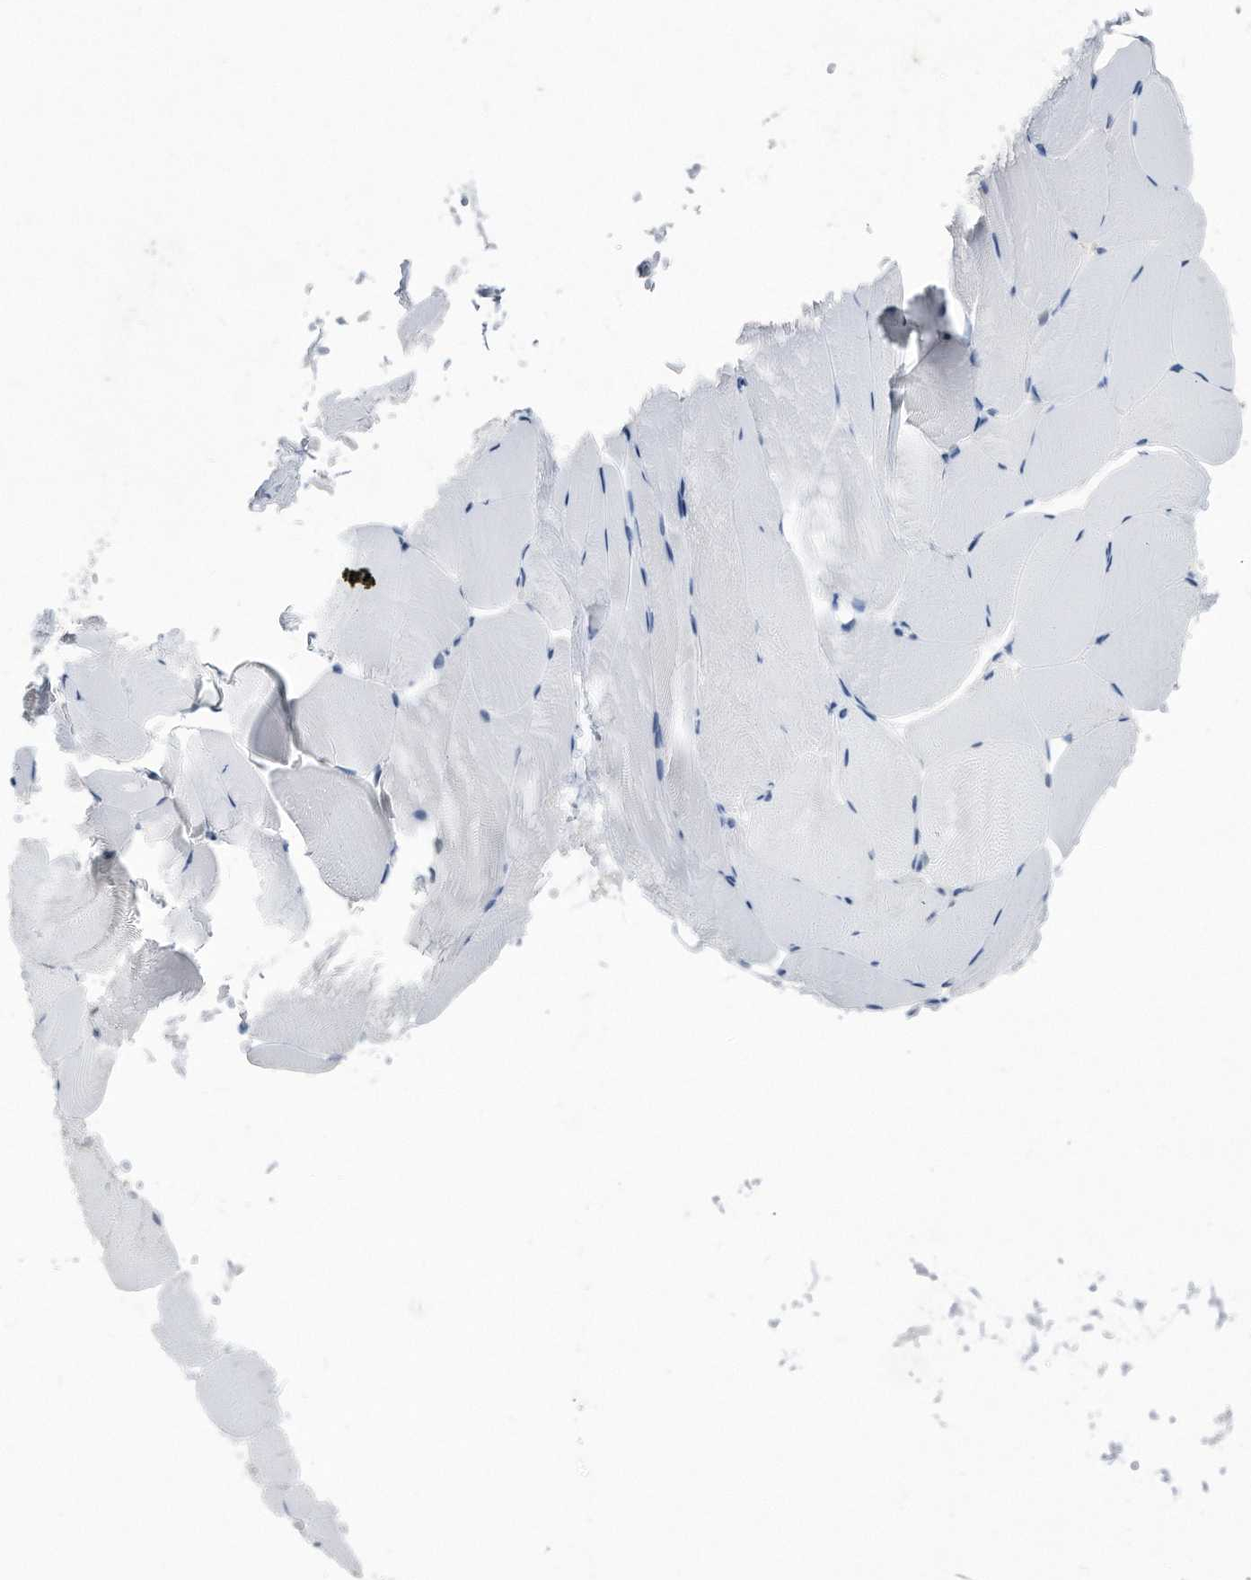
{"staining": {"intensity": "negative", "quantity": "none", "location": "none"}, "tissue": "skeletal muscle", "cell_type": "Myocytes", "image_type": "normal", "snomed": [{"axis": "morphology", "description": "Normal tissue, NOS"}, {"axis": "topography", "description": "Skeletal muscle"}, {"axis": "topography", "description": "Parathyroid gland"}], "caption": "Immunohistochemical staining of benign skeletal muscle shows no significant expression in myocytes. The staining was performed using DAB to visualize the protein expression in brown, while the nuclei were stained in blue with hematoxylin (Magnification: 20x).", "gene": "PCNA", "patient": {"sex": "female", "age": 37}}